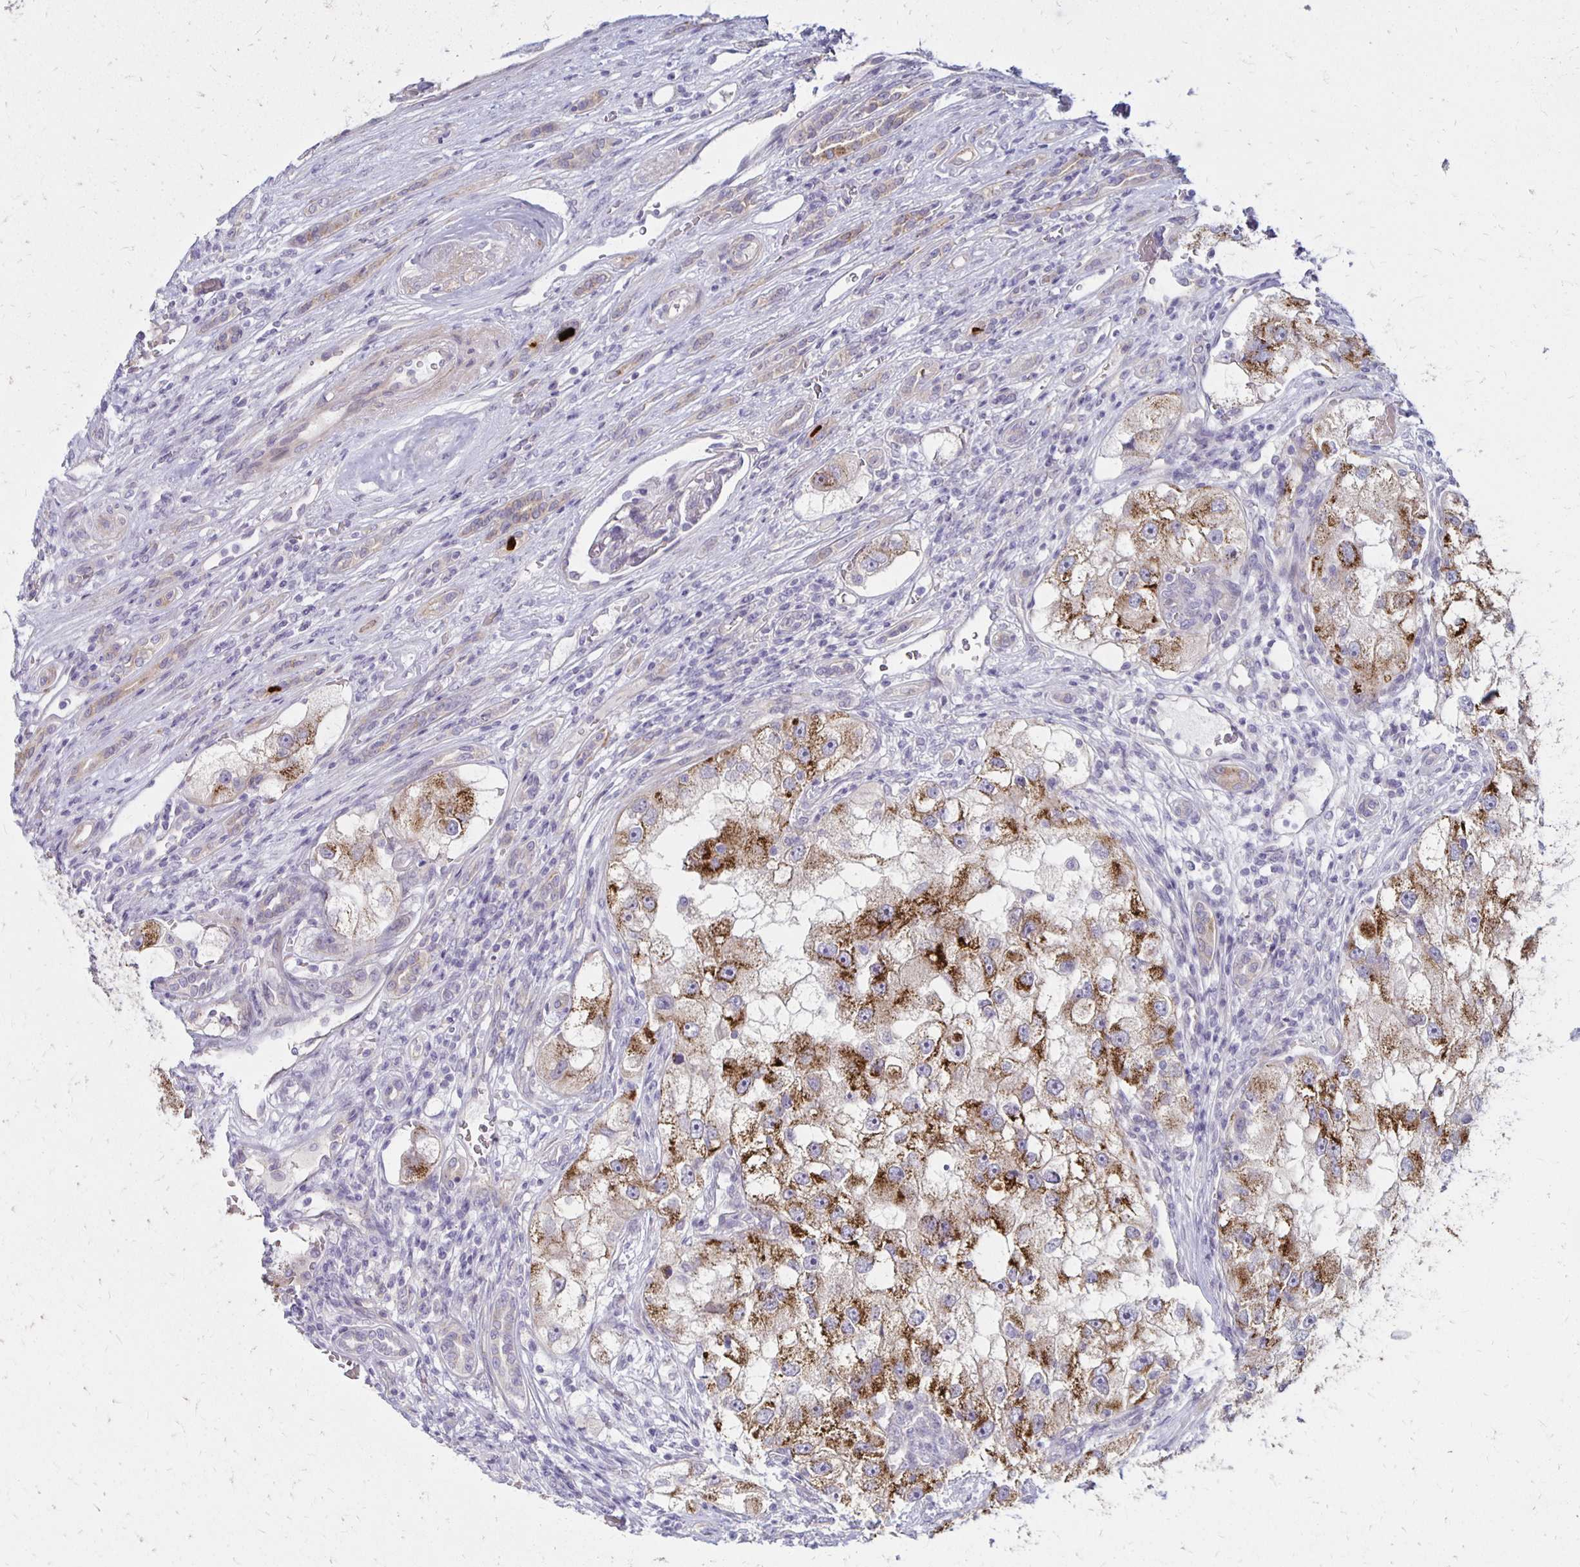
{"staining": {"intensity": "moderate", "quantity": ">75%", "location": "cytoplasmic/membranous"}, "tissue": "renal cancer", "cell_type": "Tumor cells", "image_type": "cancer", "snomed": [{"axis": "morphology", "description": "Adenocarcinoma, NOS"}, {"axis": "topography", "description": "Kidney"}], "caption": "Immunohistochemical staining of renal cancer reveals medium levels of moderate cytoplasmic/membranous positivity in approximately >75% of tumor cells.", "gene": "KATNBL1", "patient": {"sex": "male", "age": 63}}